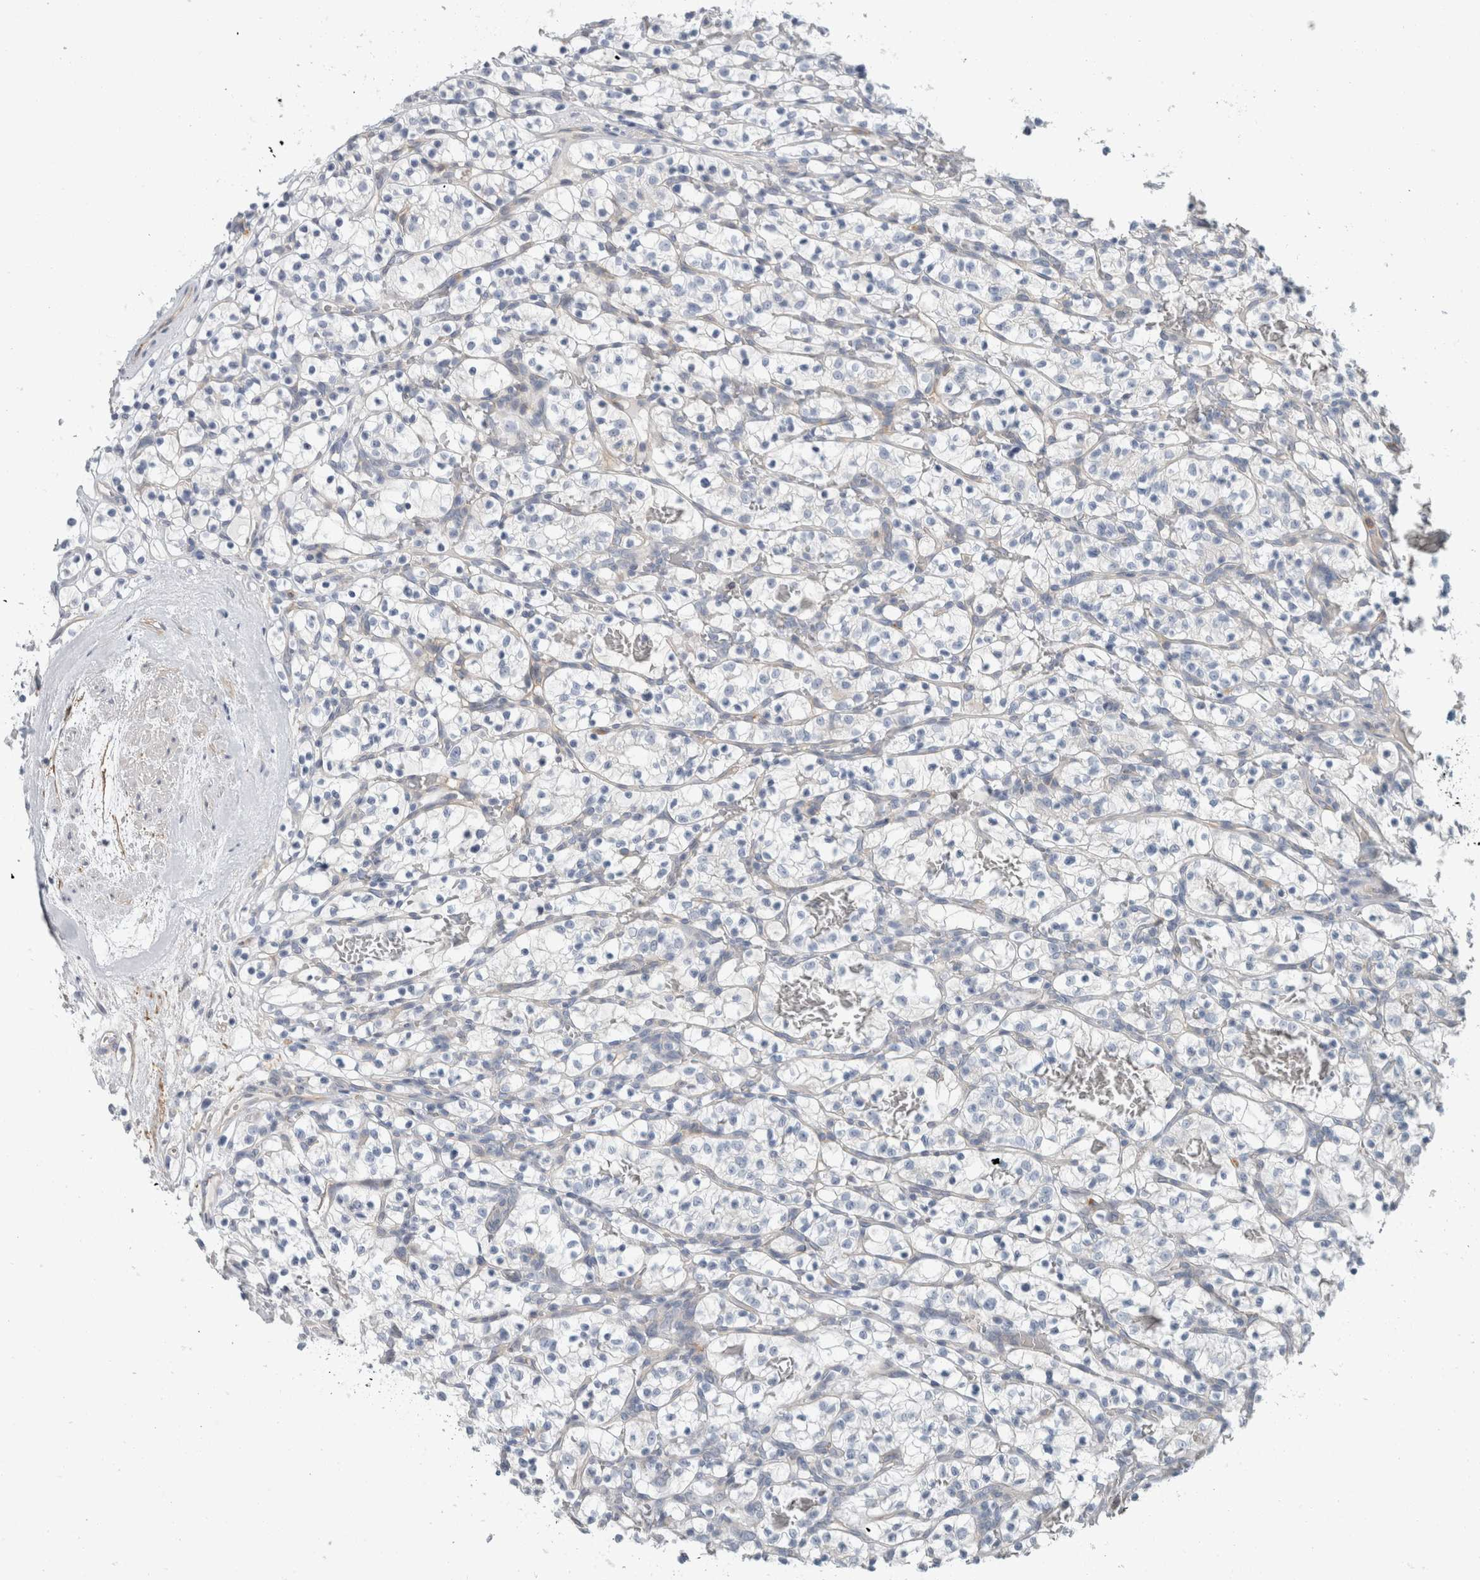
{"staining": {"intensity": "negative", "quantity": "none", "location": "none"}, "tissue": "renal cancer", "cell_type": "Tumor cells", "image_type": "cancer", "snomed": [{"axis": "morphology", "description": "Adenocarcinoma, NOS"}, {"axis": "topography", "description": "Kidney"}], "caption": "Tumor cells are negative for protein expression in human renal adenocarcinoma. (Brightfield microscopy of DAB (3,3'-diaminobenzidine) immunohistochemistry at high magnification).", "gene": "CD55", "patient": {"sex": "female", "age": 57}}